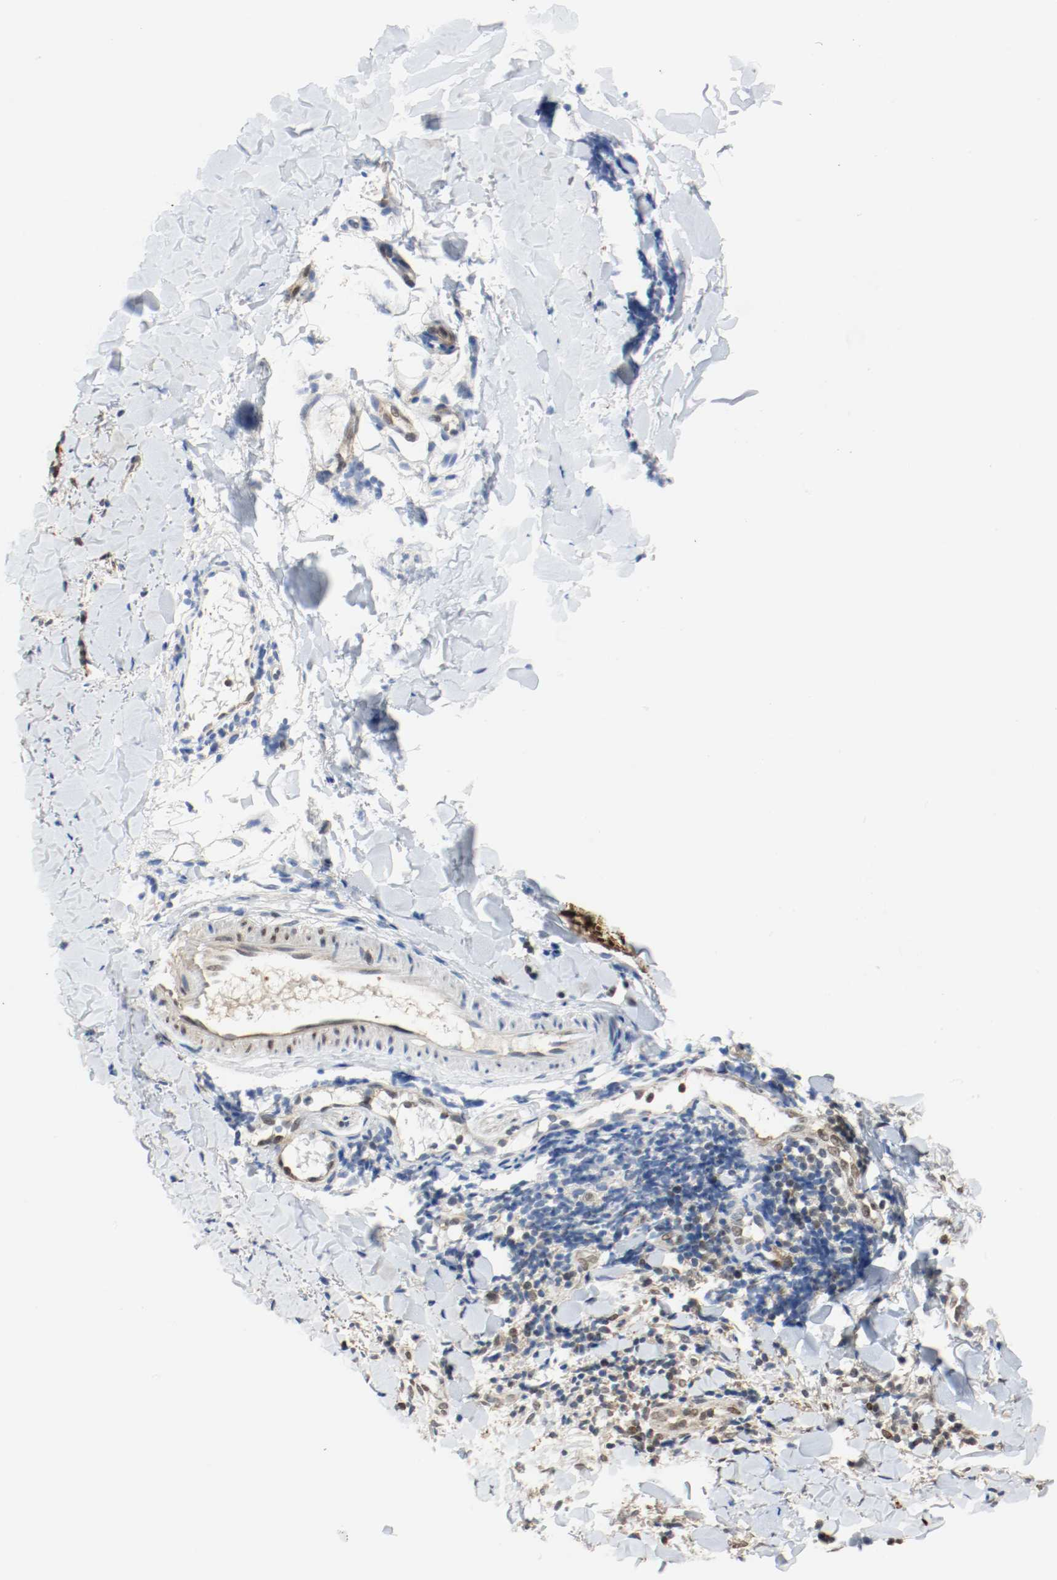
{"staining": {"intensity": "strong", "quantity": ">75%", "location": "cytoplasmic/membranous,nuclear"}, "tissue": "skin cancer", "cell_type": "Tumor cells", "image_type": "cancer", "snomed": [{"axis": "morphology", "description": "Normal tissue, NOS"}, {"axis": "morphology", "description": "Basal cell carcinoma"}, {"axis": "topography", "description": "Skin"}], "caption": "Brown immunohistochemical staining in skin basal cell carcinoma exhibits strong cytoplasmic/membranous and nuclear positivity in approximately >75% of tumor cells. Using DAB (brown) and hematoxylin (blue) stains, captured at high magnification using brightfield microscopy.", "gene": "PPME1", "patient": {"sex": "female", "age": 57}}